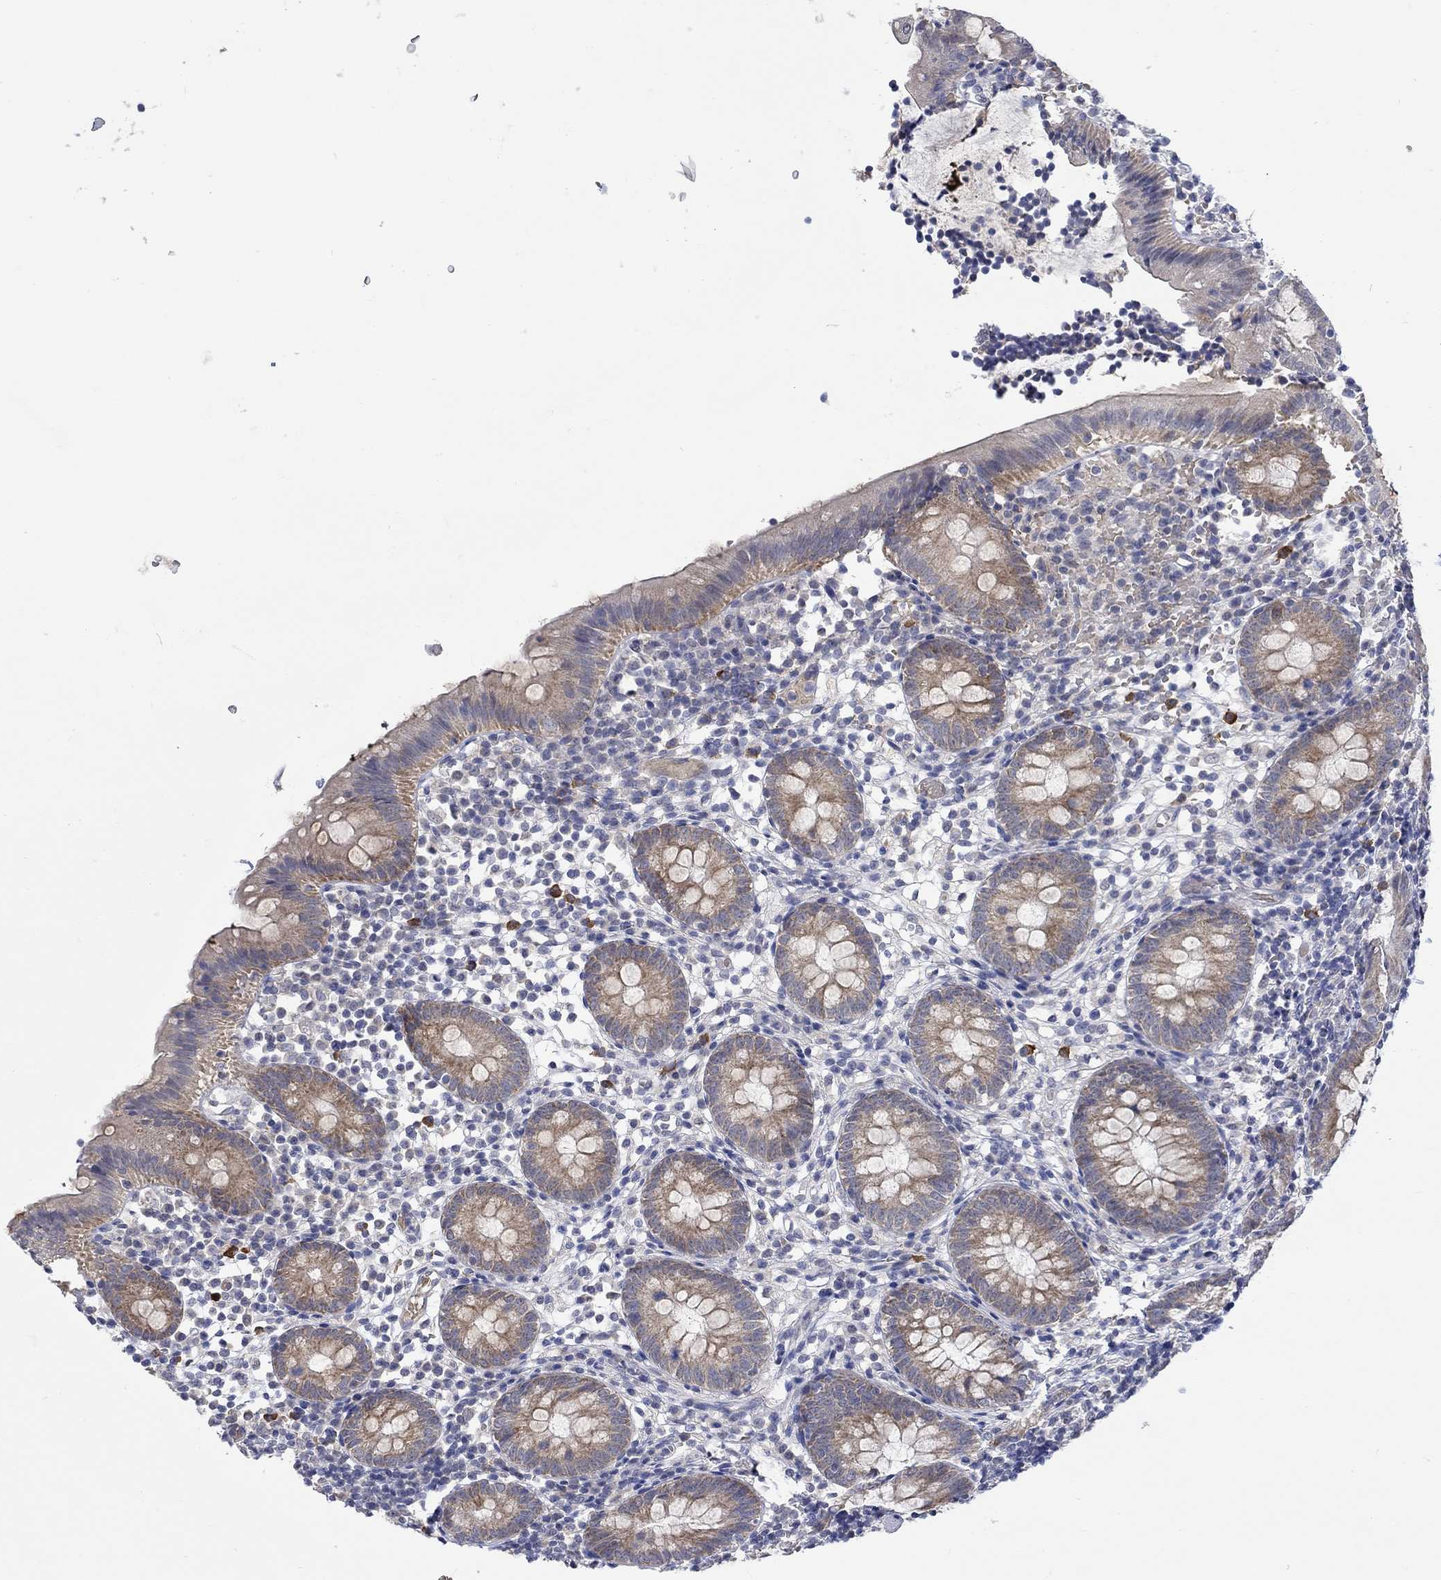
{"staining": {"intensity": "moderate", "quantity": "25%-75%", "location": "cytoplasmic/membranous"}, "tissue": "appendix", "cell_type": "Glandular cells", "image_type": "normal", "snomed": [{"axis": "morphology", "description": "Normal tissue, NOS"}, {"axis": "topography", "description": "Appendix"}], "caption": "This image demonstrates normal appendix stained with immunohistochemistry (IHC) to label a protein in brown. The cytoplasmic/membranous of glandular cells show moderate positivity for the protein. Nuclei are counter-stained blue.", "gene": "WASF1", "patient": {"sex": "female", "age": 40}}